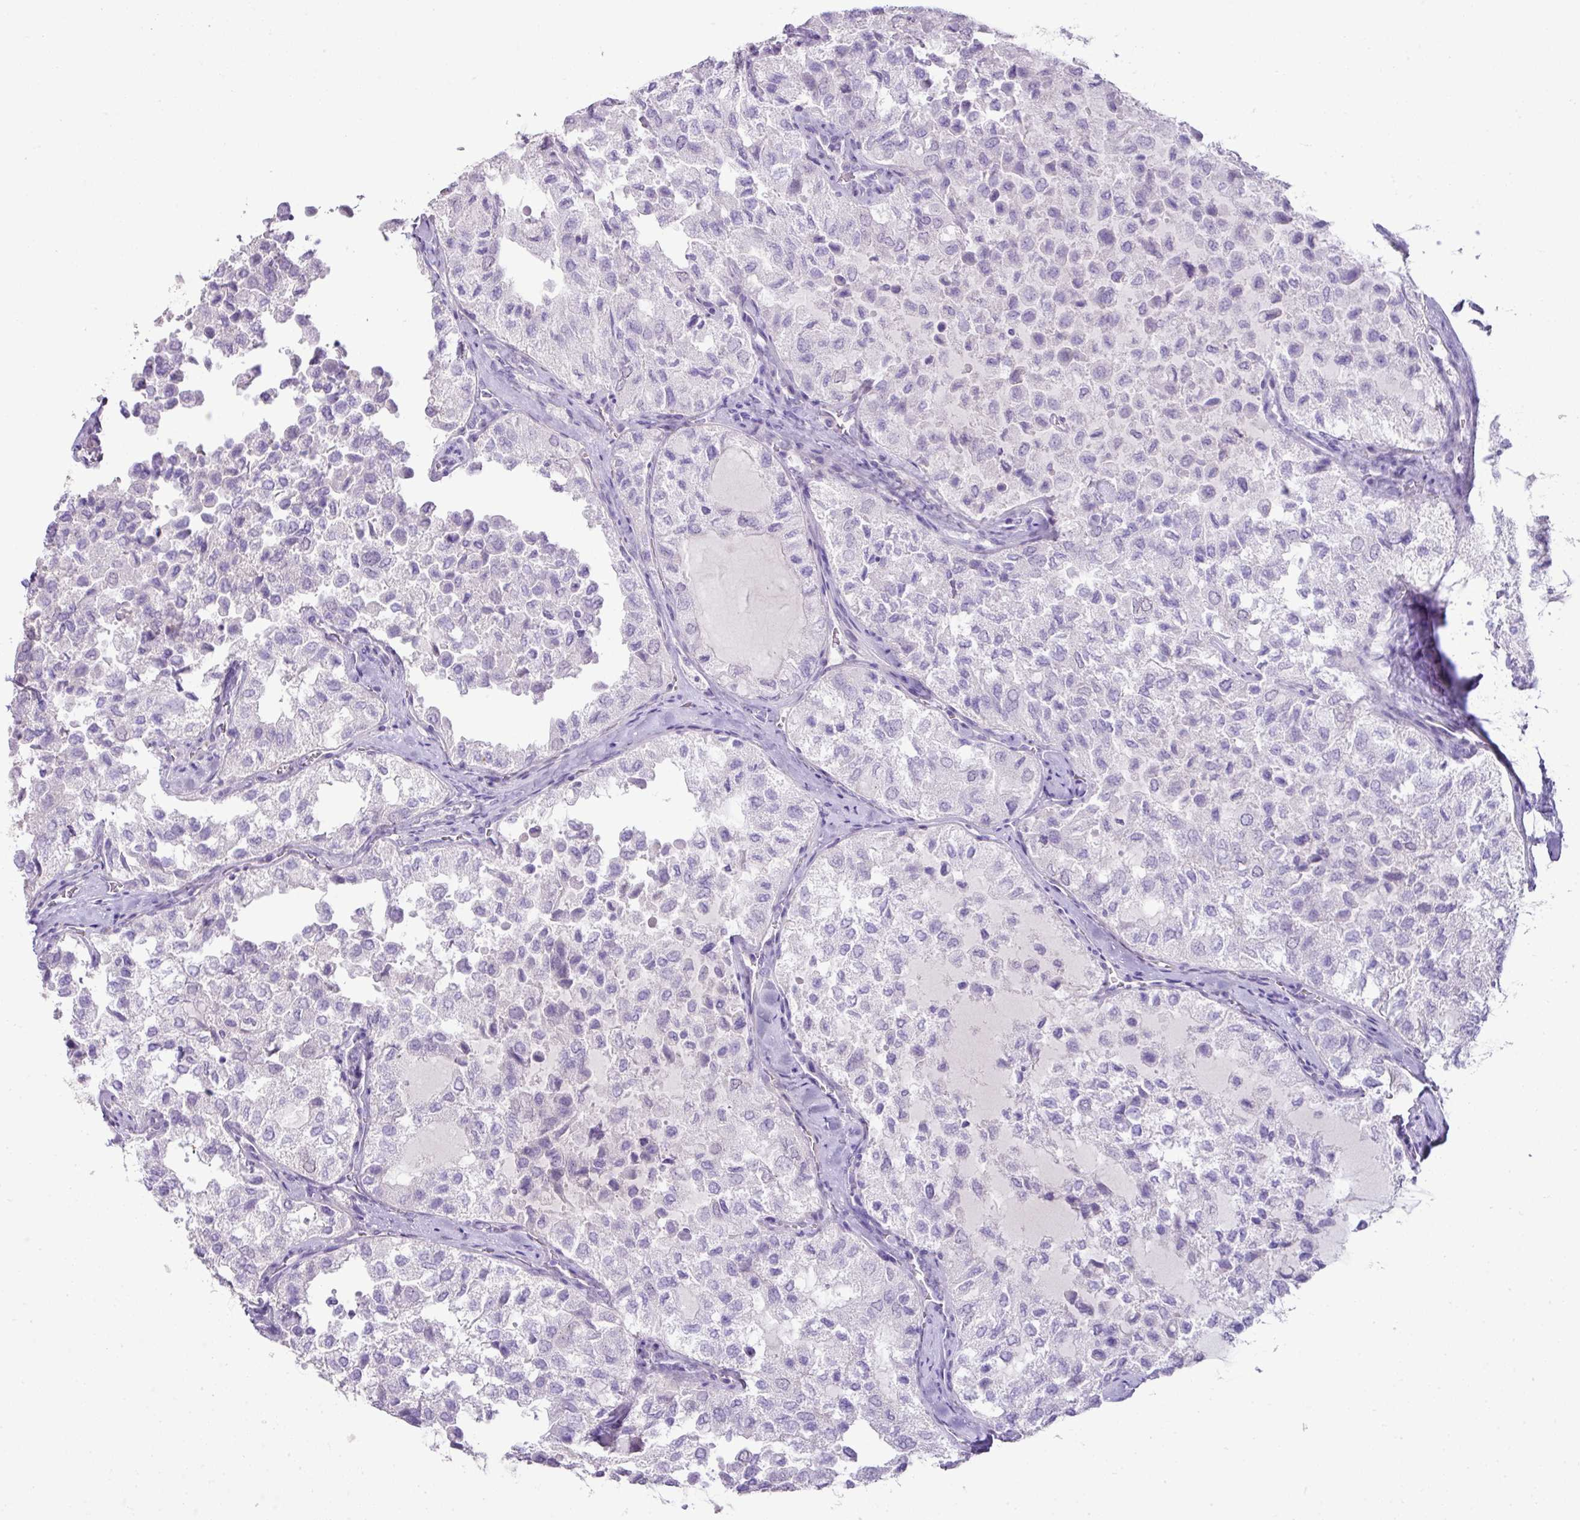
{"staining": {"intensity": "negative", "quantity": "none", "location": "none"}, "tissue": "thyroid cancer", "cell_type": "Tumor cells", "image_type": "cancer", "snomed": [{"axis": "morphology", "description": "Follicular adenoma carcinoma, NOS"}, {"axis": "topography", "description": "Thyroid gland"}], "caption": "DAB immunohistochemical staining of thyroid follicular adenoma carcinoma displays no significant positivity in tumor cells. The staining is performed using DAB (3,3'-diaminobenzidine) brown chromogen with nuclei counter-stained in using hematoxylin.", "gene": "DIP2A", "patient": {"sex": "male", "age": 75}}